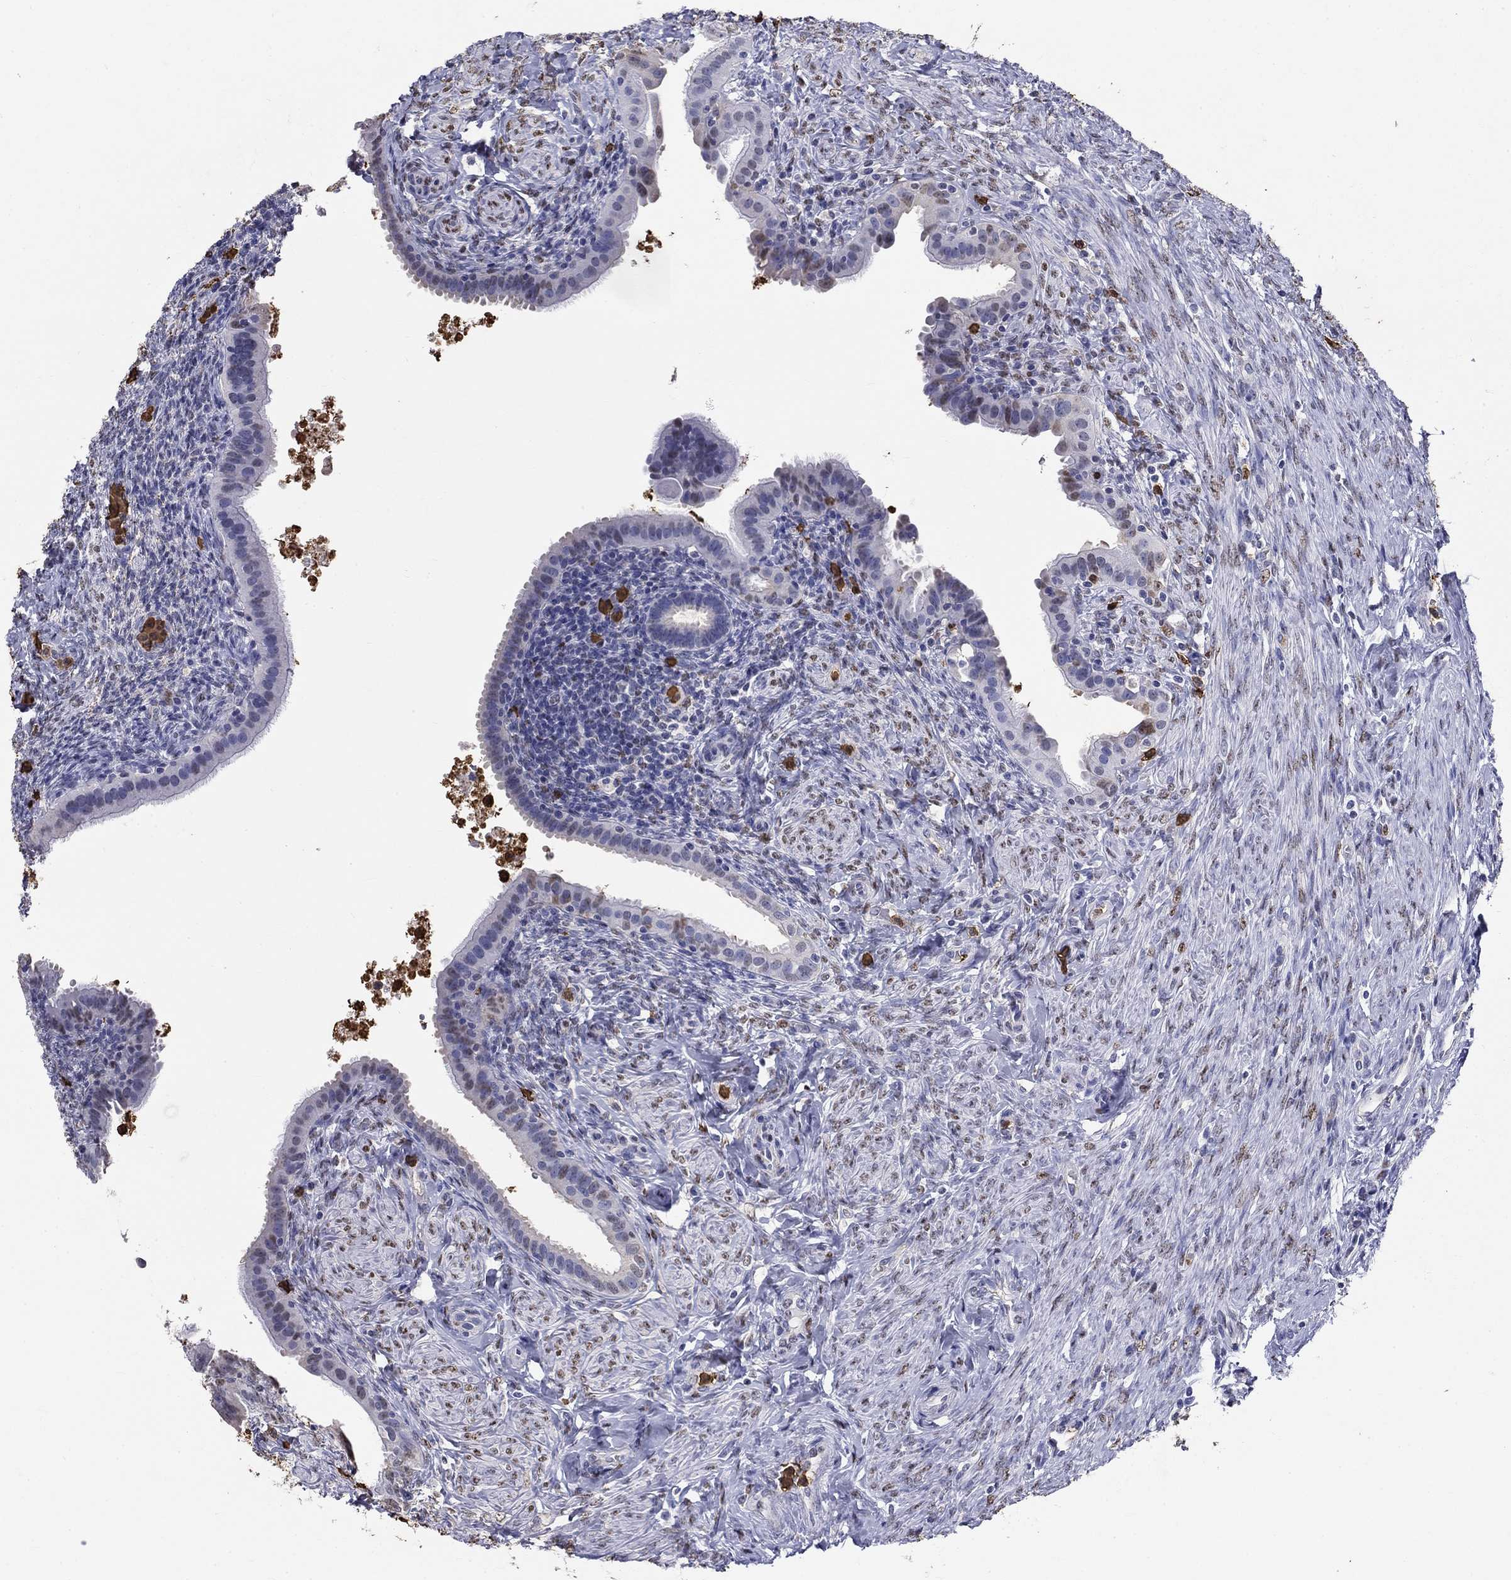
{"staining": {"intensity": "negative", "quantity": "none", "location": "none"}, "tissue": "fallopian tube", "cell_type": "Glandular cells", "image_type": "normal", "snomed": [{"axis": "morphology", "description": "Normal tissue, NOS"}, {"axis": "topography", "description": "Fallopian tube"}], "caption": "Immunohistochemical staining of benign human fallopian tube demonstrates no significant positivity in glandular cells. (Brightfield microscopy of DAB immunohistochemistry at high magnification).", "gene": "IGSF8", "patient": {"sex": "female", "age": 41}}